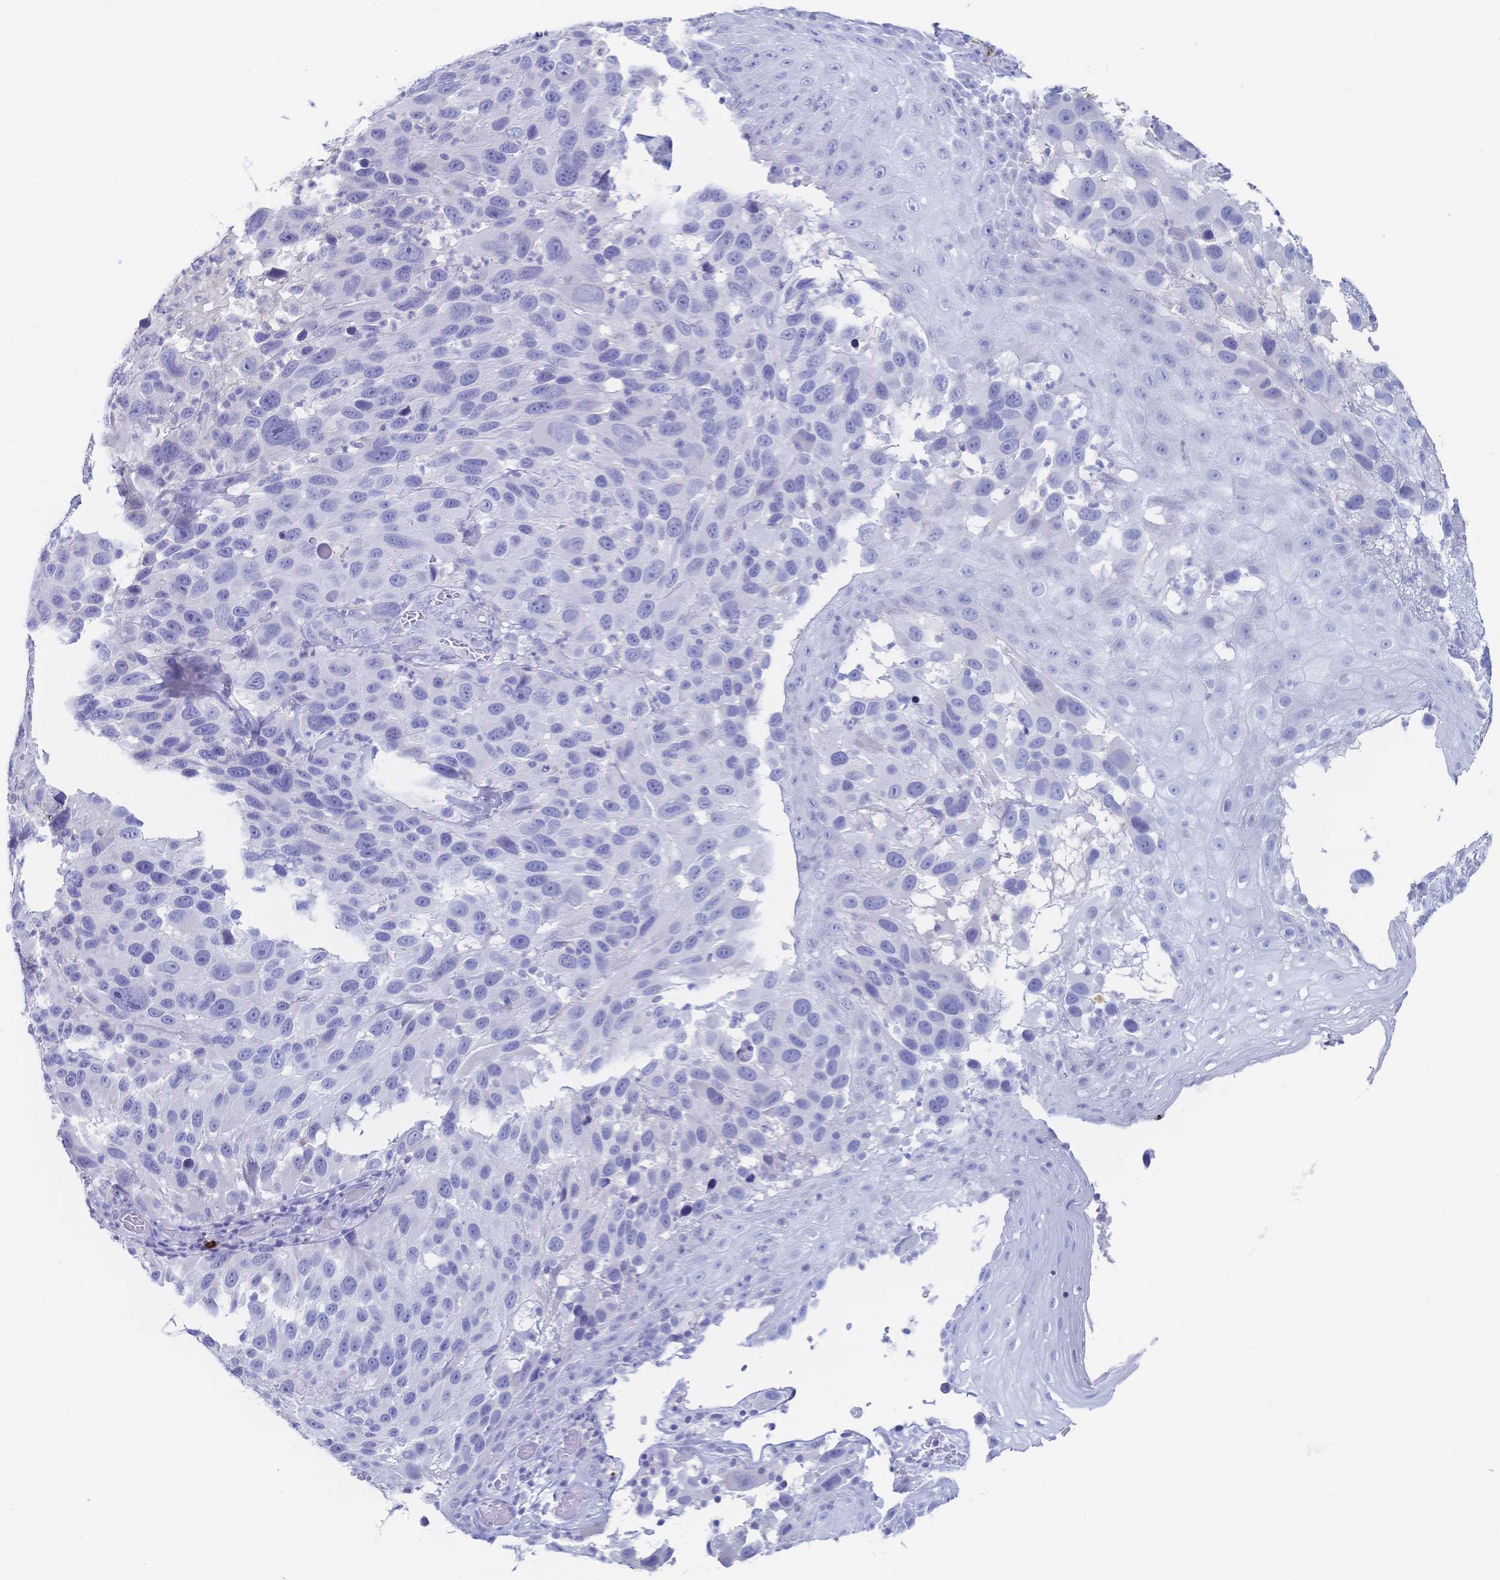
{"staining": {"intensity": "negative", "quantity": "none", "location": "none"}, "tissue": "melanoma", "cell_type": "Tumor cells", "image_type": "cancer", "snomed": [{"axis": "morphology", "description": "Malignant melanoma, NOS"}, {"axis": "topography", "description": "Skin"}], "caption": "Tumor cells show no significant positivity in malignant melanoma.", "gene": "IL2RB", "patient": {"sex": "male", "age": 53}}